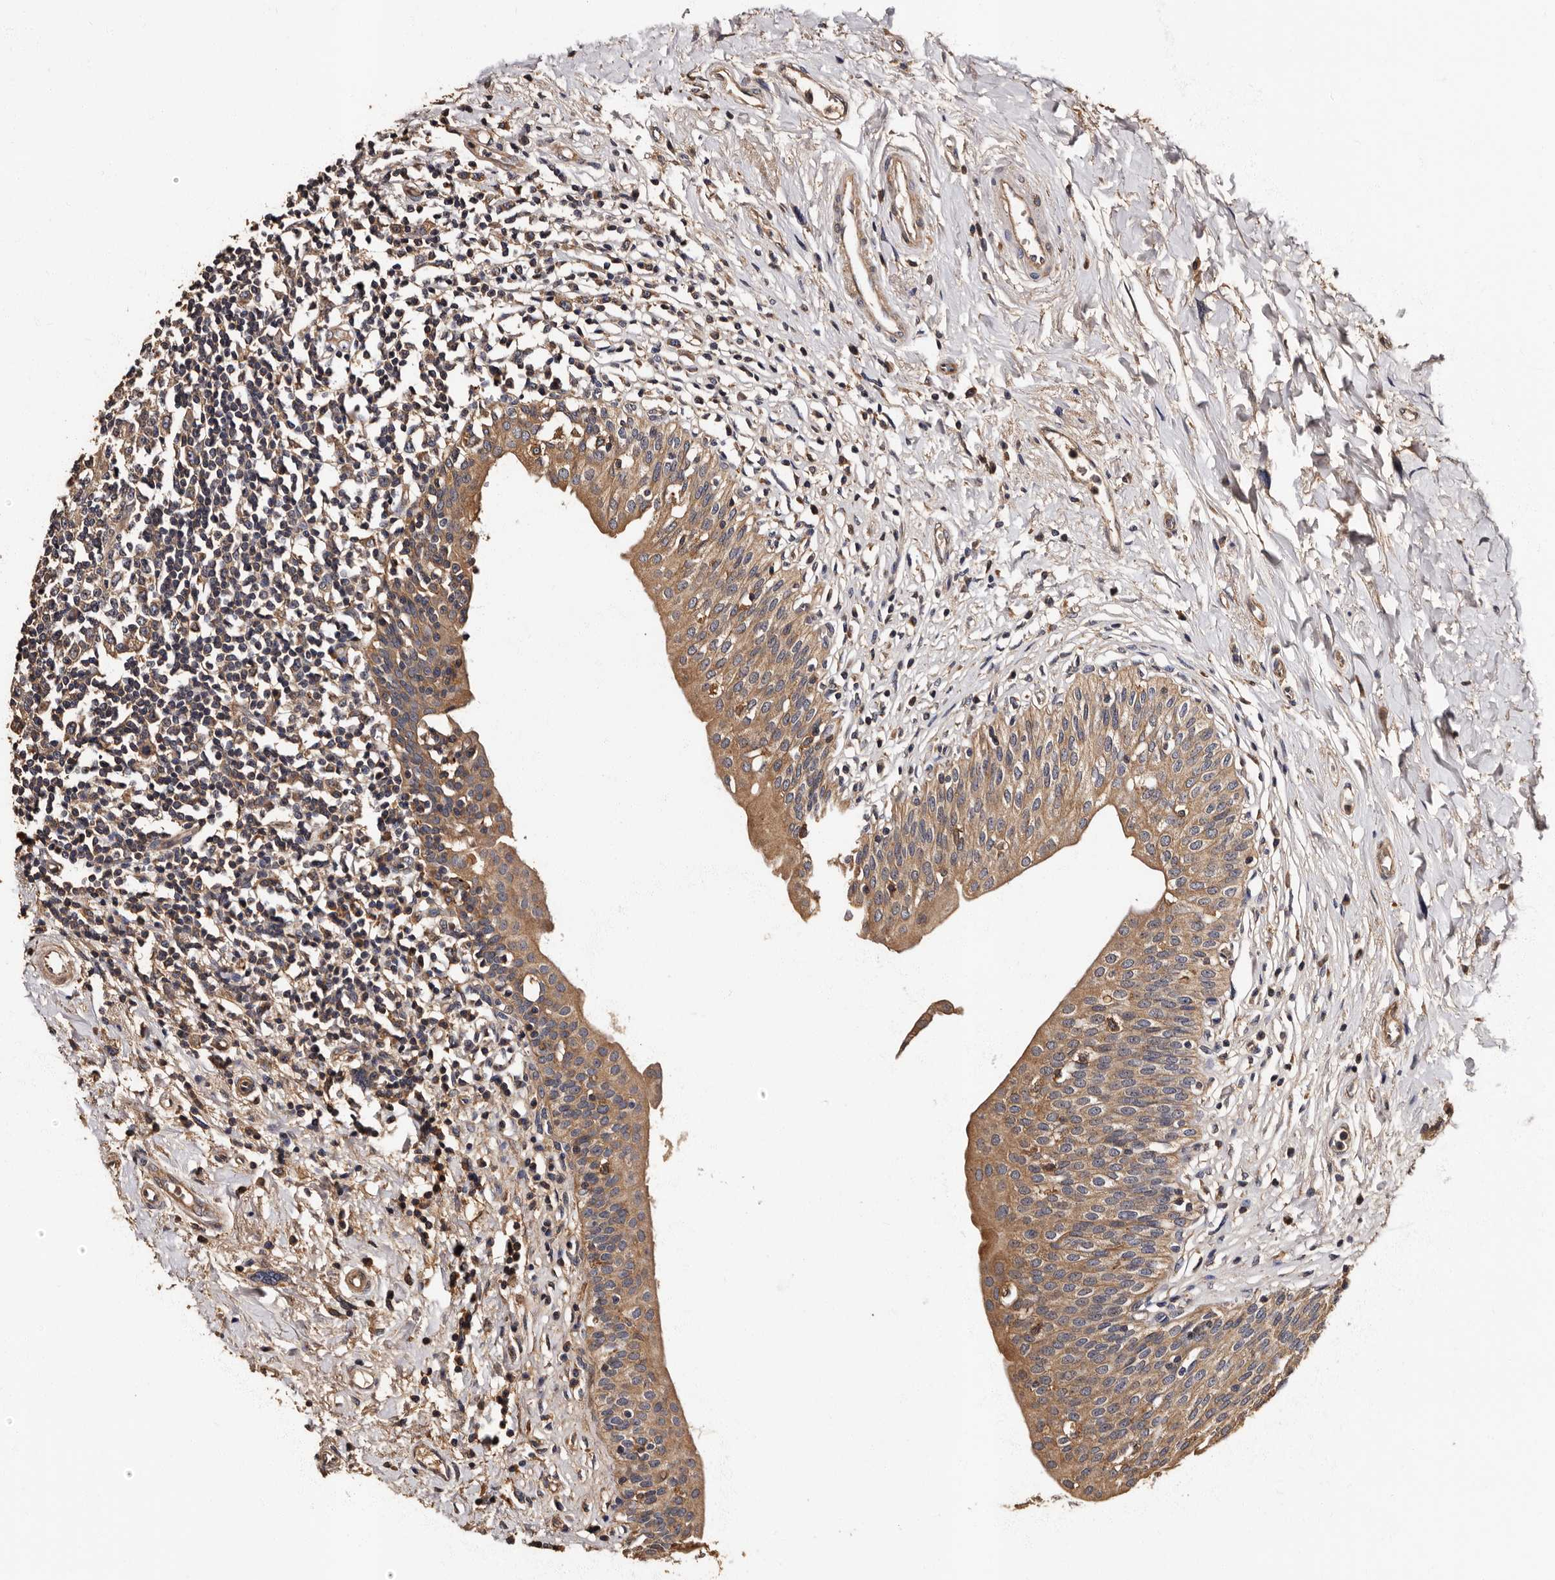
{"staining": {"intensity": "moderate", "quantity": ">75%", "location": "cytoplasmic/membranous"}, "tissue": "urinary bladder", "cell_type": "Urothelial cells", "image_type": "normal", "snomed": [{"axis": "morphology", "description": "Normal tissue, NOS"}, {"axis": "topography", "description": "Urinary bladder"}], "caption": "A medium amount of moderate cytoplasmic/membranous expression is seen in approximately >75% of urothelial cells in benign urinary bladder. Nuclei are stained in blue.", "gene": "ADCK5", "patient": {"sex": "male", "age": 83}}